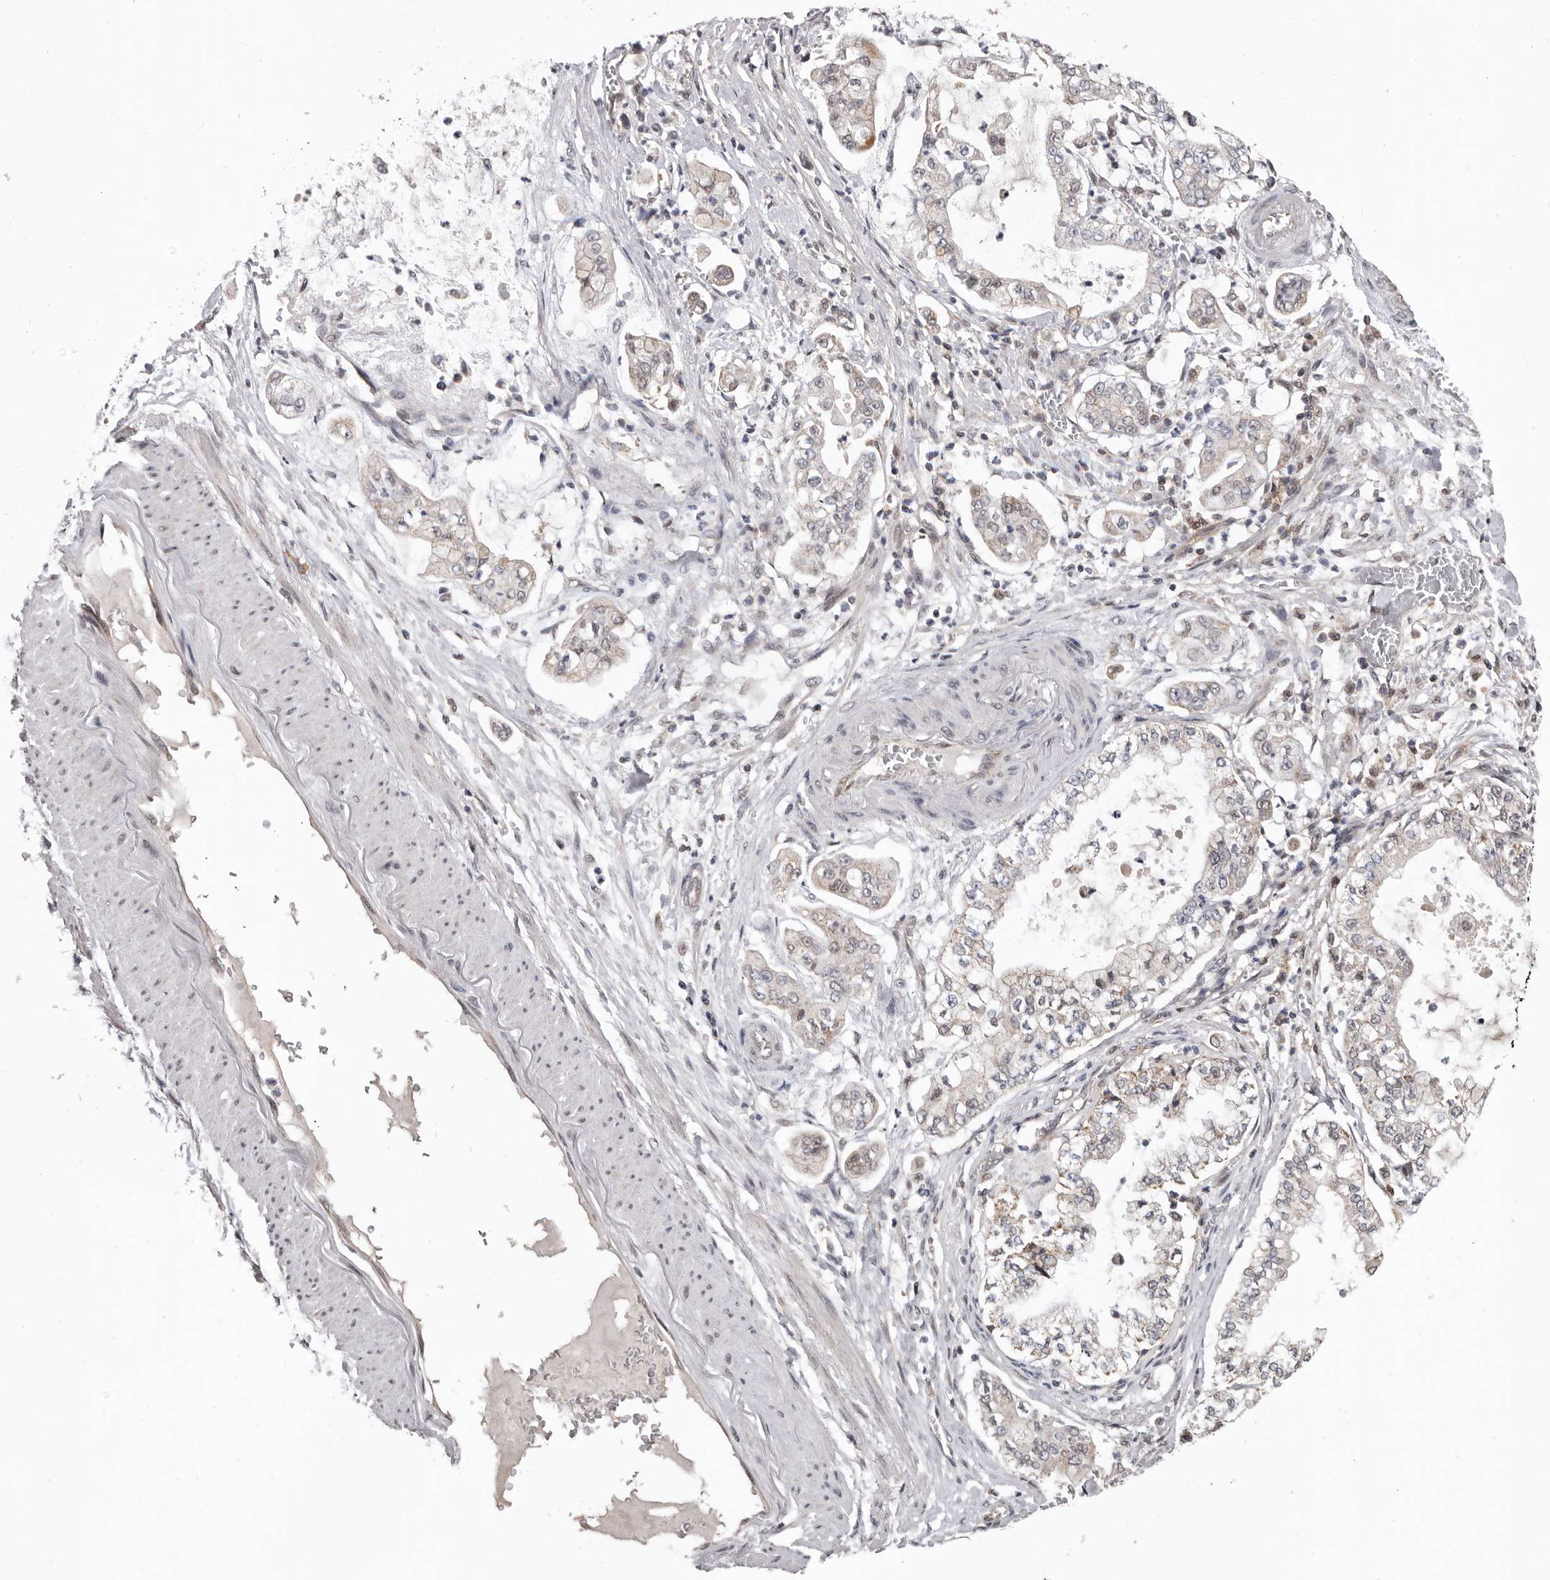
{"staining": {"intensity": "weak", "quantity": "25%-75%", "location": "cytoplasmic/membranous"}, "tissue": "stomach cancer", "cell_type": "Tumor cells", "image_type": "cancer", "snomed": [{"axis": "morphology", "description": "Adenocarcinoma, NOS"}, {"axis": "topography", "description": "Stomach"}], "caption": "Stomach cancer stained for a protein (brown) reveals weak cytoplasmic/membranous positive expression in approximately 25%-75% of tumor cells.", "gene": "MOGAT2", "patient": {"sex": "male", "age": 76}}